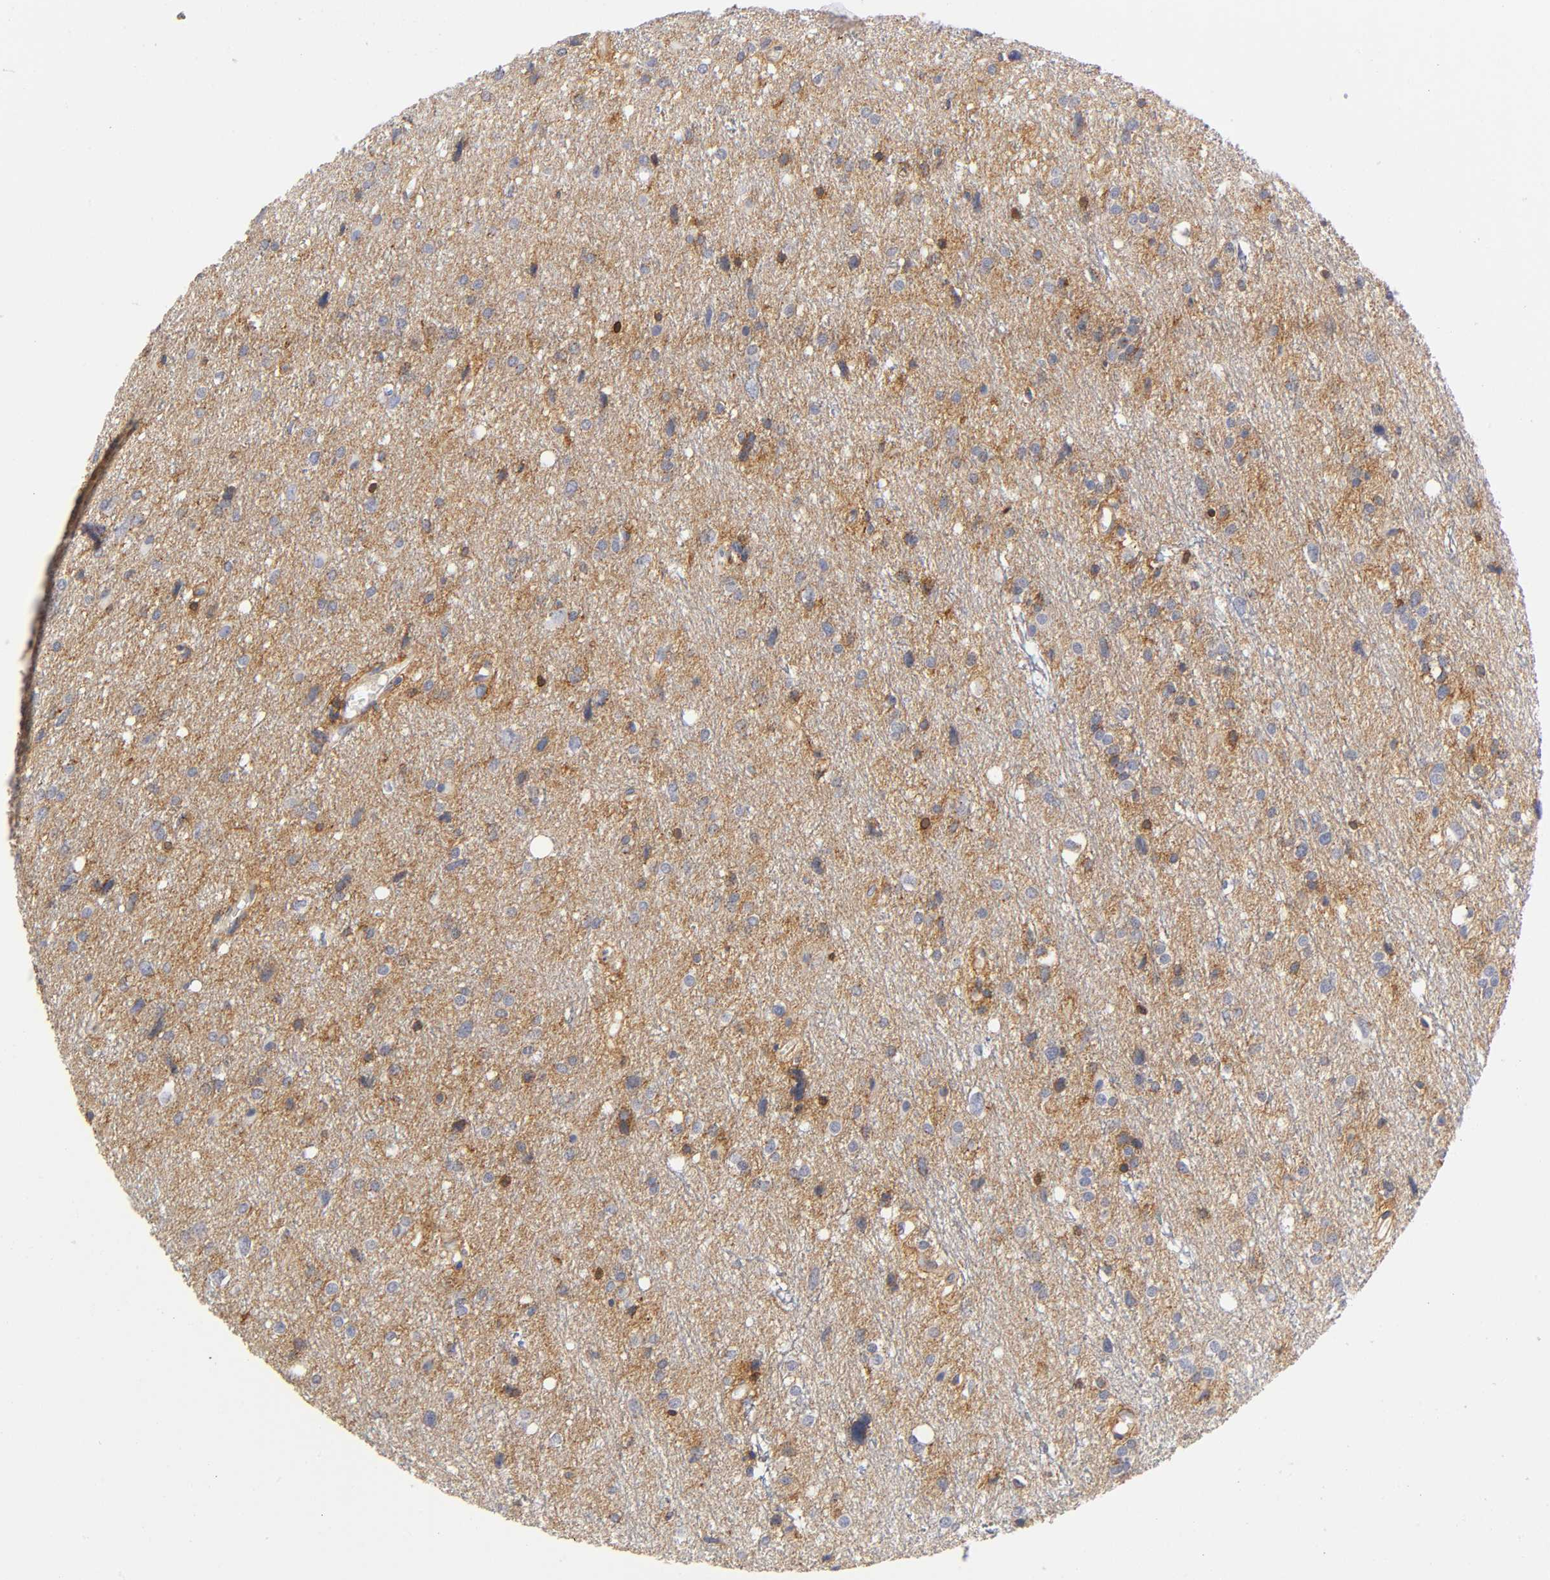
{"staining": {"intensity": "moderate", "quantity": "<25%", "location": "cytoplasmic/membranous"}, "tissue": "glioma", "cell_type": "Tumor cells", "image_type": "cancer", "snomed": [{"axis": "morphology", "description": "Glioma, malignant, High grade"}, {"axis": "topography", "description": "Brain"}], "caption": "High-magnification brightfield microscopy of glioma stained with DAB (brown) and counterstained with hematoxylin (blue). tumor cells exhibit moderate cytoplasmic/membranous expression is appreciated in approximately<25% of cells.", "gene": "ANXA7", "patient": {"sex": "female", "age": 59}}